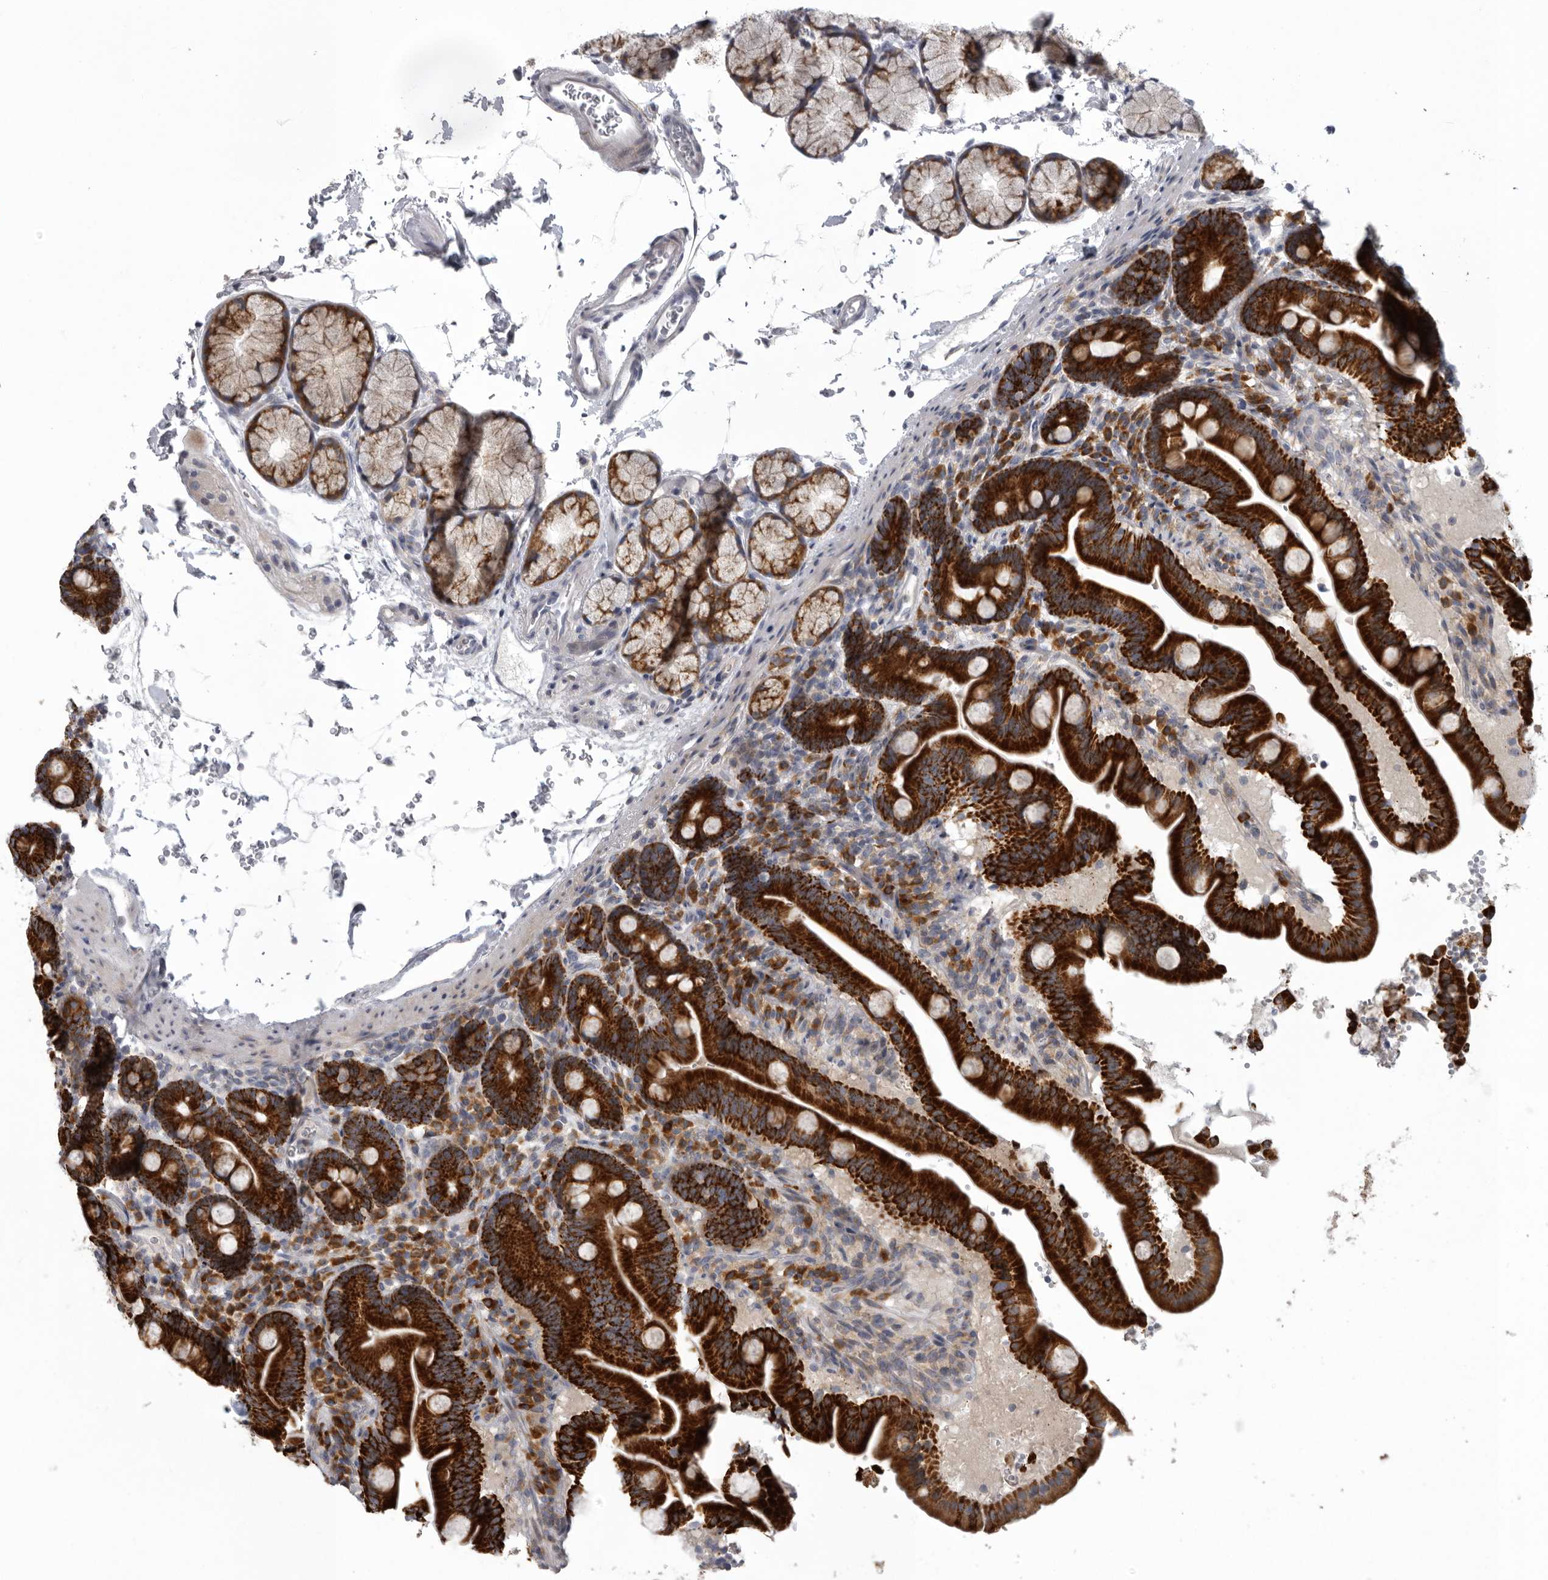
{"staining": {"intensity": "strong", "quantity": ">75%", "location": "cytoplasmic/membranous"}, "tissue": "duodenum", "cell_type": "Glandular cells", "image_type": "normal", "snomed": [{"axis": "morphology", "description": "Normal tissue, NOS"}, {"axis": "topography", "description": "Duodenum"}], "caption": "Approximately >75% of glandular cells in benign duodenum demonstrate strong cytoplasmic/membranous protein expression as visualized by brown immunohistochemical staining.", "gene": "USP24", "patient": {"sex": "male", "age": 54}}